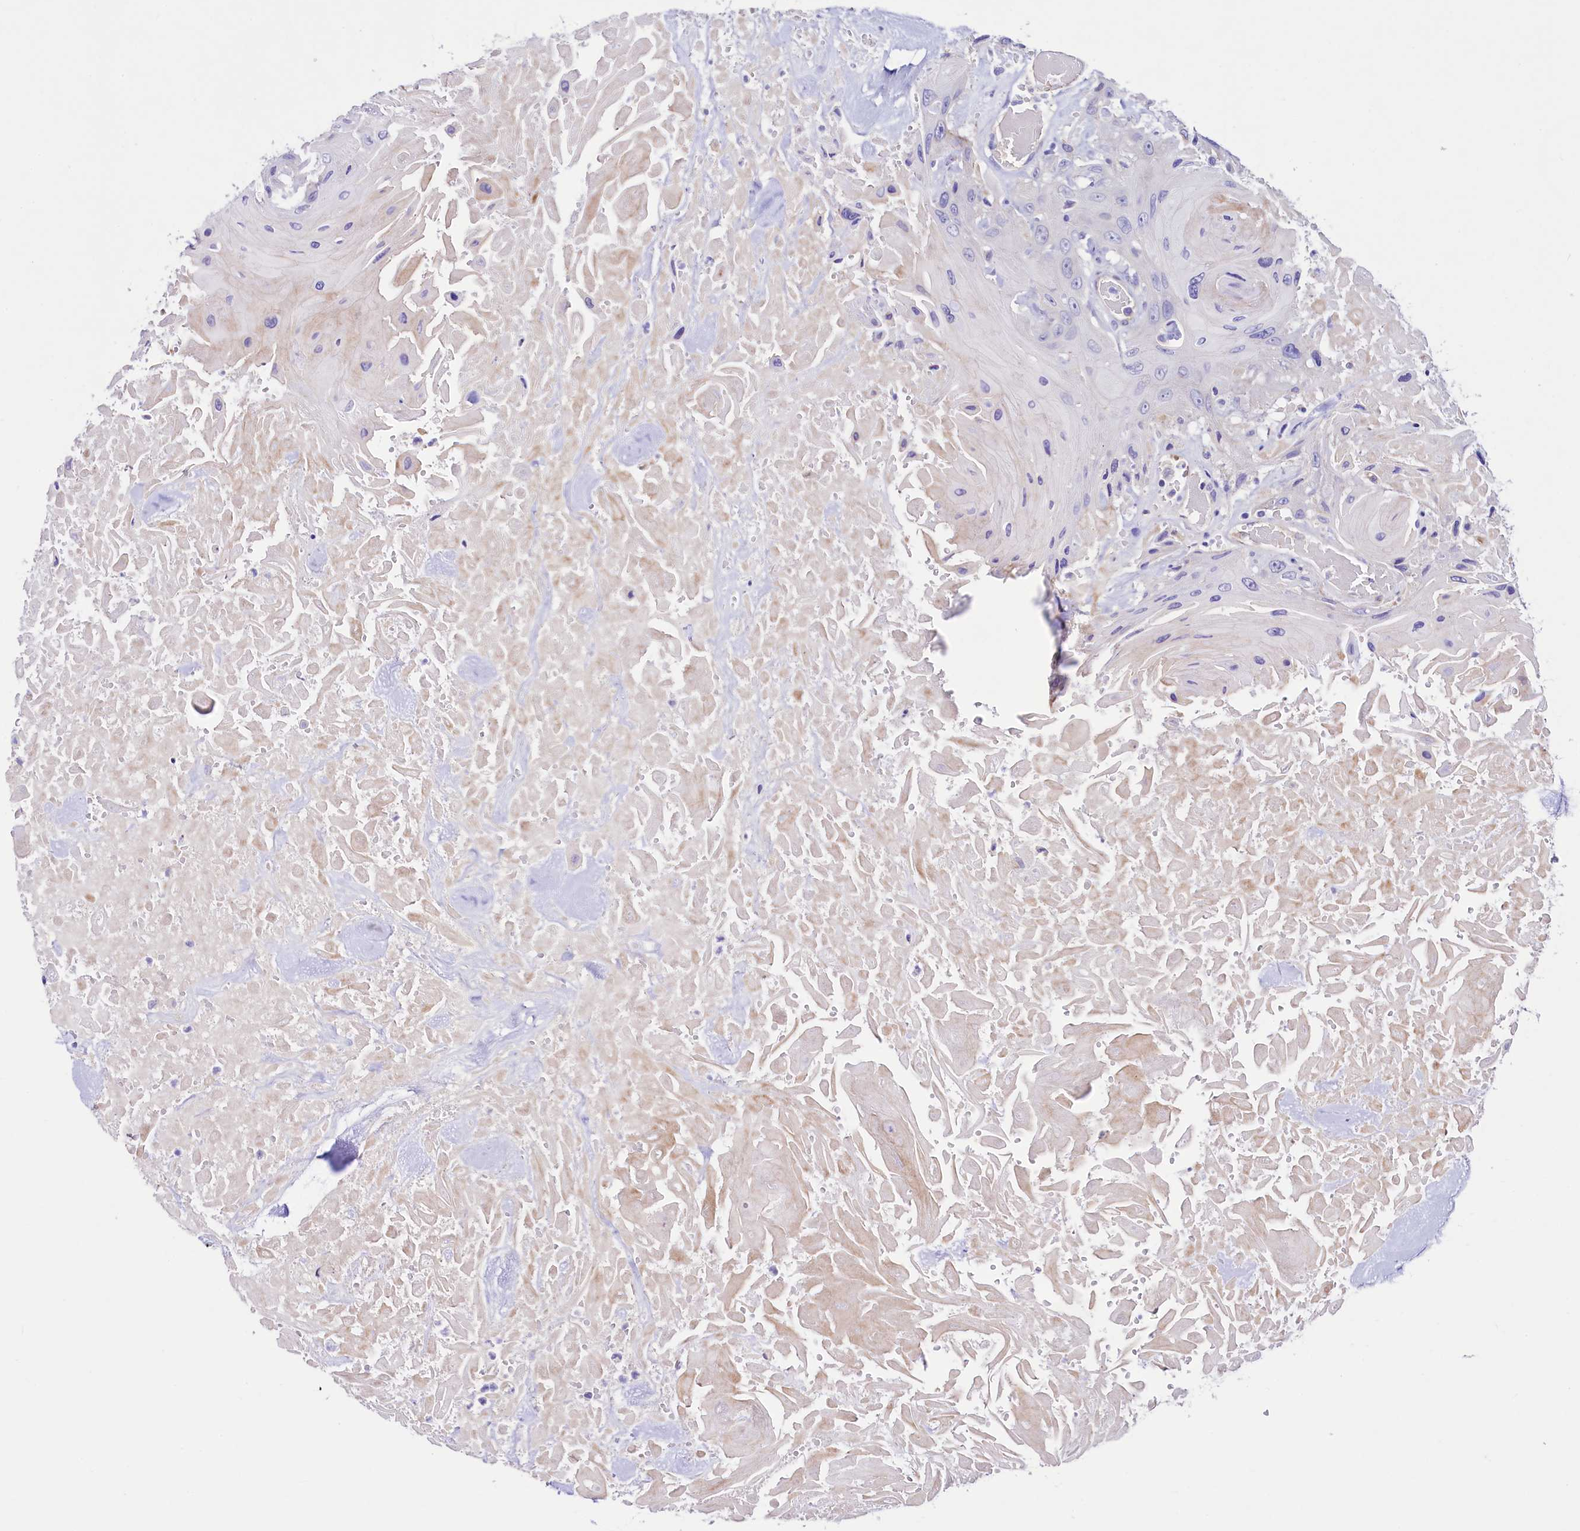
{"staining": {"intensity": "negative", "quantity": "none", "location": "none"}, "tissue": "head and neck cancer", "cell_type": "Tumor cells", "image_type": "cancer", "snomed": [{"axis": "morphology", "description": "Squamous cell carcinoma, NOS"}, {"axis": "topography", "description": "Head-Neck"}], "caption": "An IHC micrograph of squamous cell carcinoma (head and neck) is shown. There is no staining in tumor cells of squamous cell carcinoma (head and neck).", "gene": "SLF1", "patient": {"sex": "male", "age": 81}}